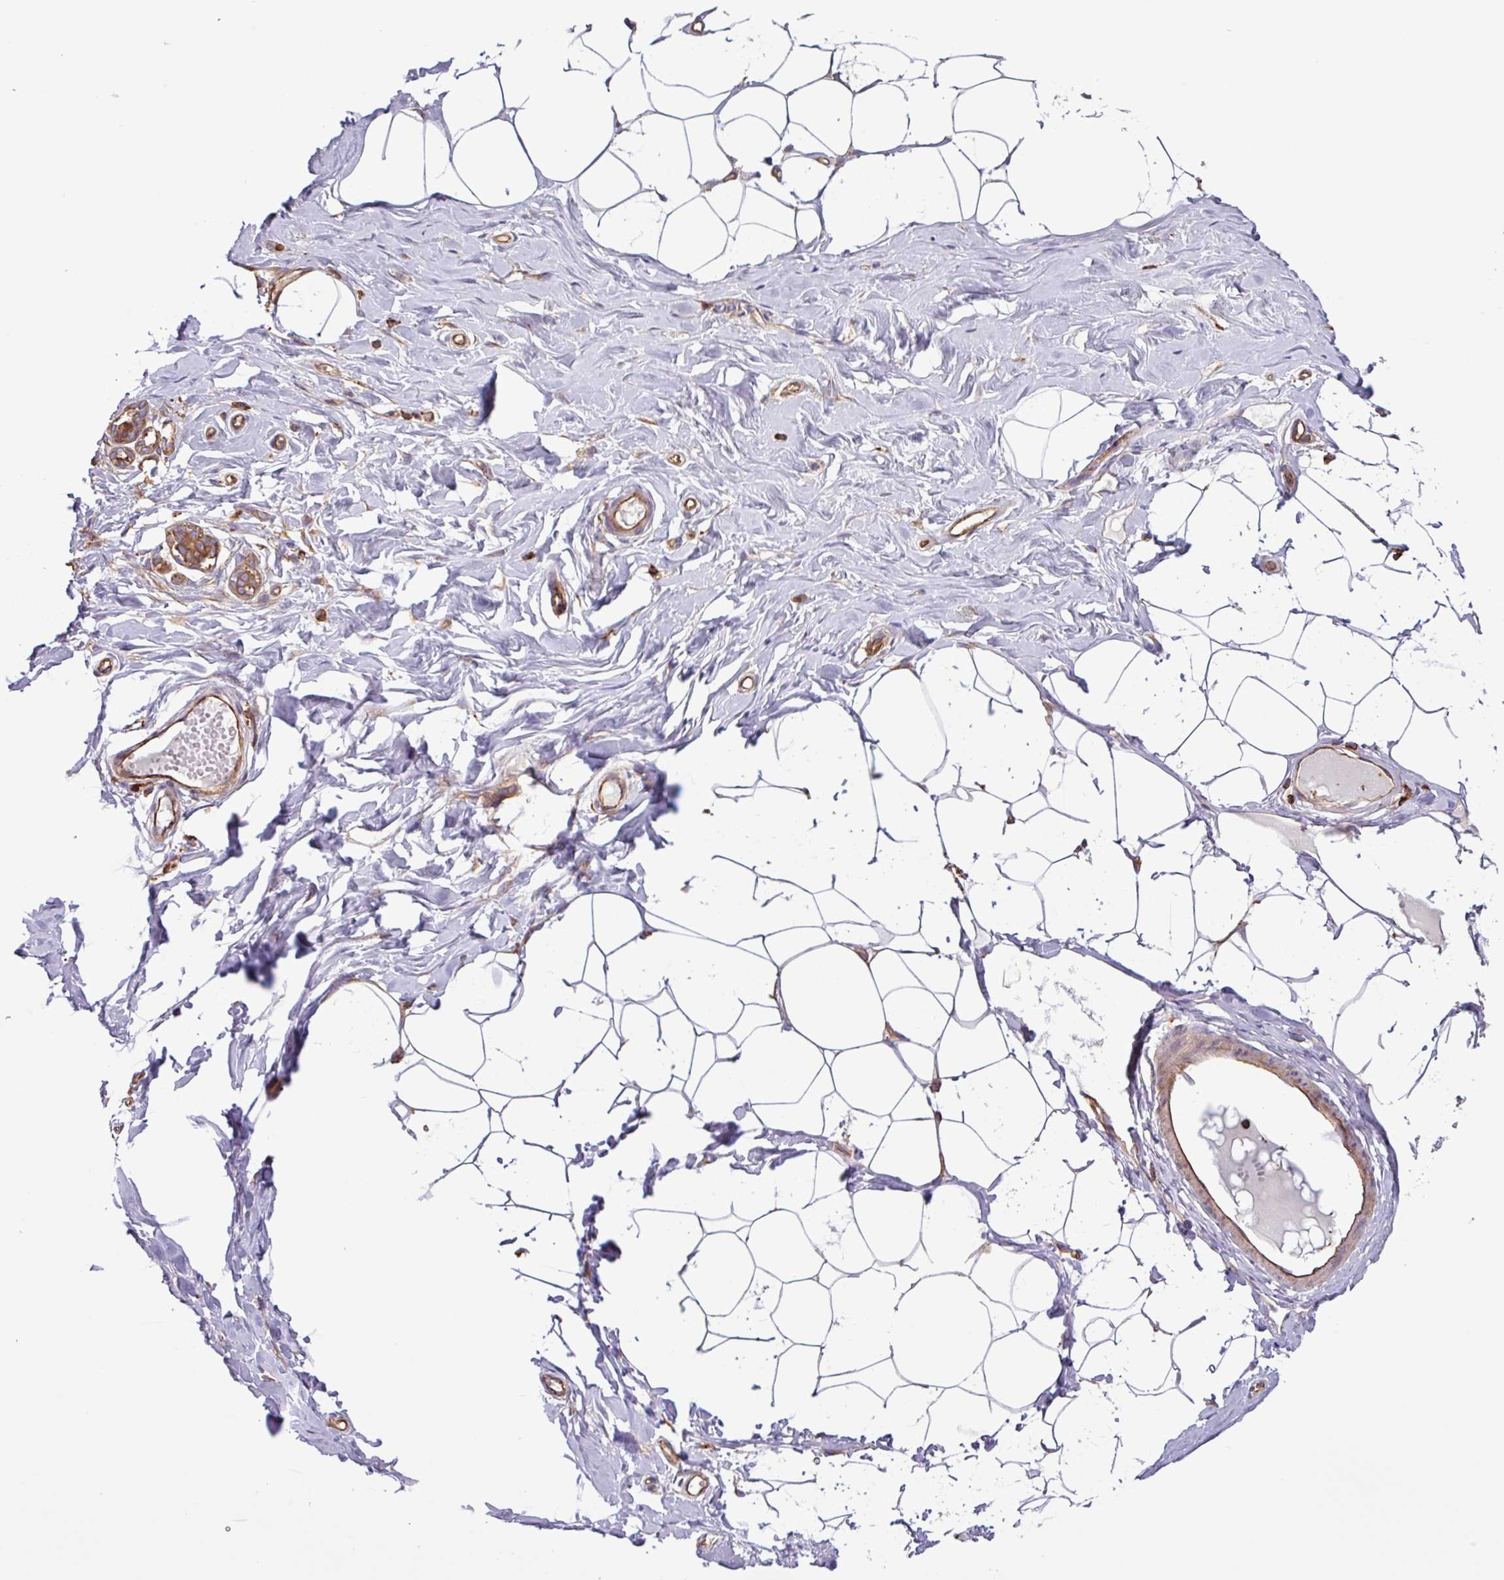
{"staining": {"intensity": "negative", "quantity": "none", "location": "none"}, "tissue": "breast", "cell_type": "Adipocytes", "image_type": "normal", "snomed": [{"axis": "morphology", "description": "Normal tissue, NOS"}, {"axis": "topography", "description": "Breast"}], "caption": "Human breast stained for a protein using immunohistochemistry demonstrates no expression in adipocytes.", "gene": "ACTR3B", "patient": {"sex": "female", "age": 27}}